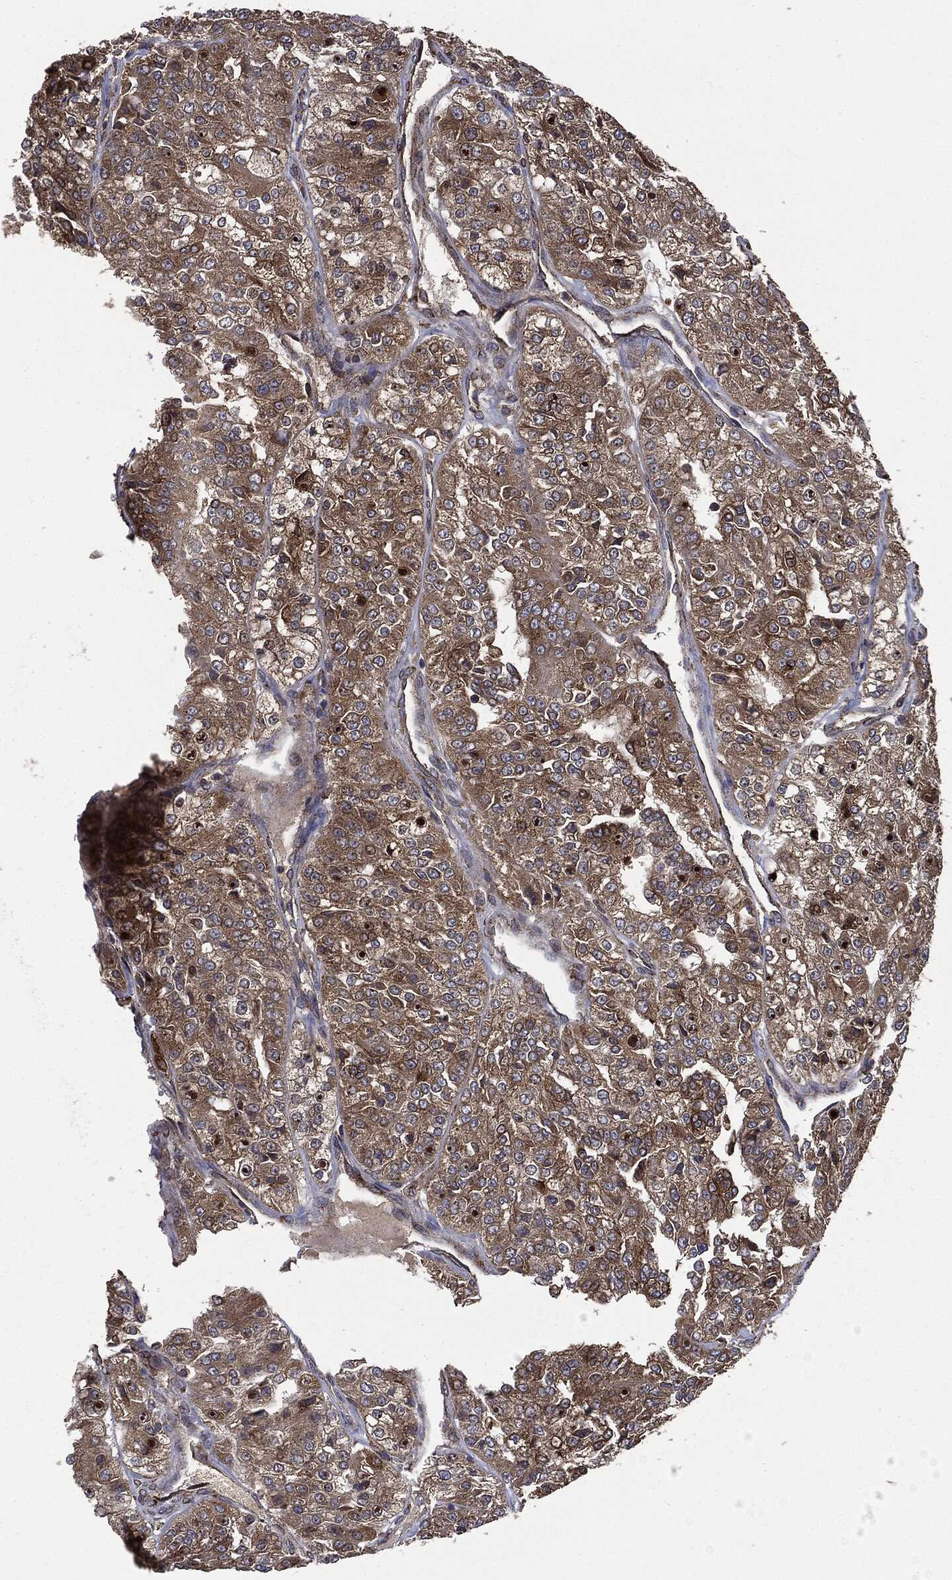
{"staining": {"intensity": "strong", "quantity": ">75%", "location": "cytoplasmic/membranous"}, "tissue": "renal cancer", "cell_type": "Tumor cells", "image_type": "cancer", "snomed": [{"axis": "morphology", "description": "Adenocarcinoma, NOS"}, {"axis": "topography", "description": "Kidney"}], "caption": "Immunohistochemical staining of renal adenocarcinoma demonstrates high levels of strong cytoplasmic/membranous protein positivity in about >75% of tumor cells.", "gene": "PLOD3", "patient": {"sex": "female", "age": 63}}